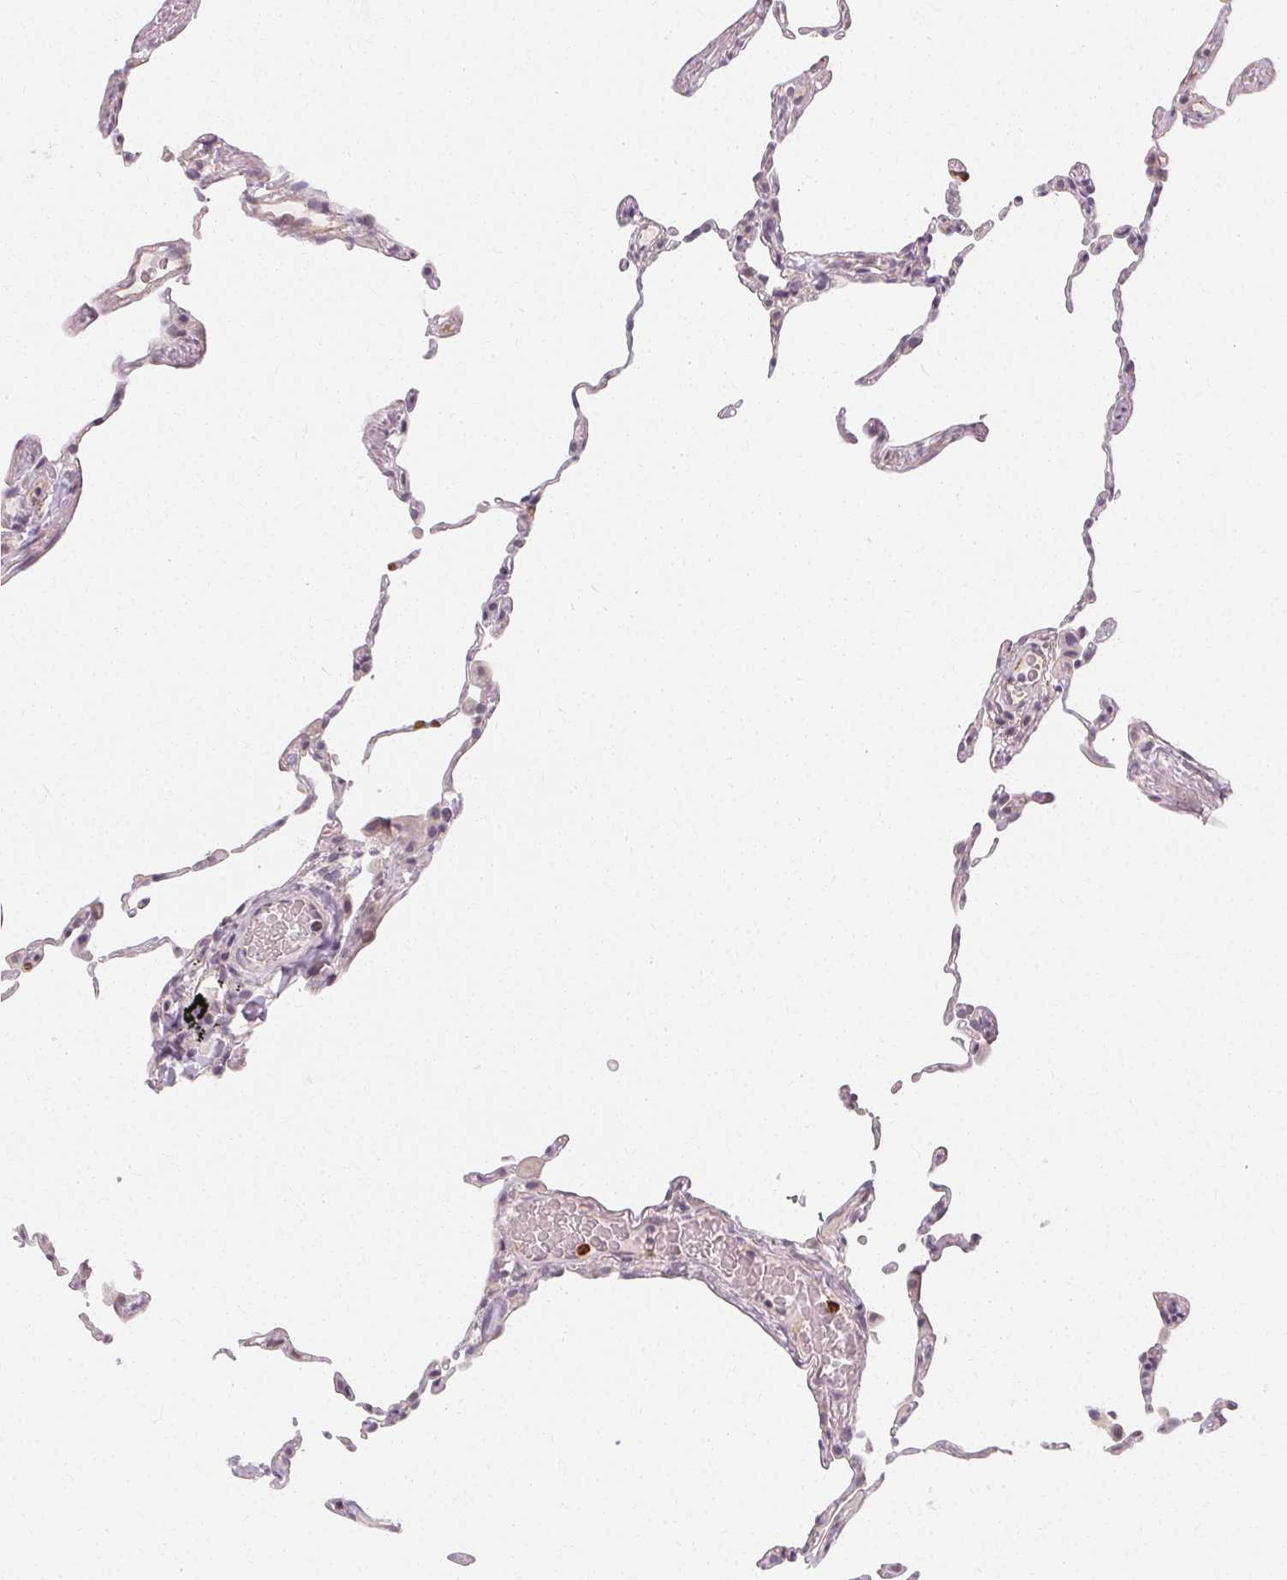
{"staining": {"intensity": "negative", "quantity": "none", "location": "none"}, "tissue": "lung", "cell_type": "Alveolar cells", "image_type": "normal", "snomed": [{"axis": "morphology", "description": "Normal tissue, NOS"}, {"axis": "topography", "description": "Lung"}], "caption": "Immunohistochemistry (IHC) of unremarkable lung displays no staining in alveolar cells.", "gene": "CLCNKA", "patient": {"sex": "female", "age": 57}}